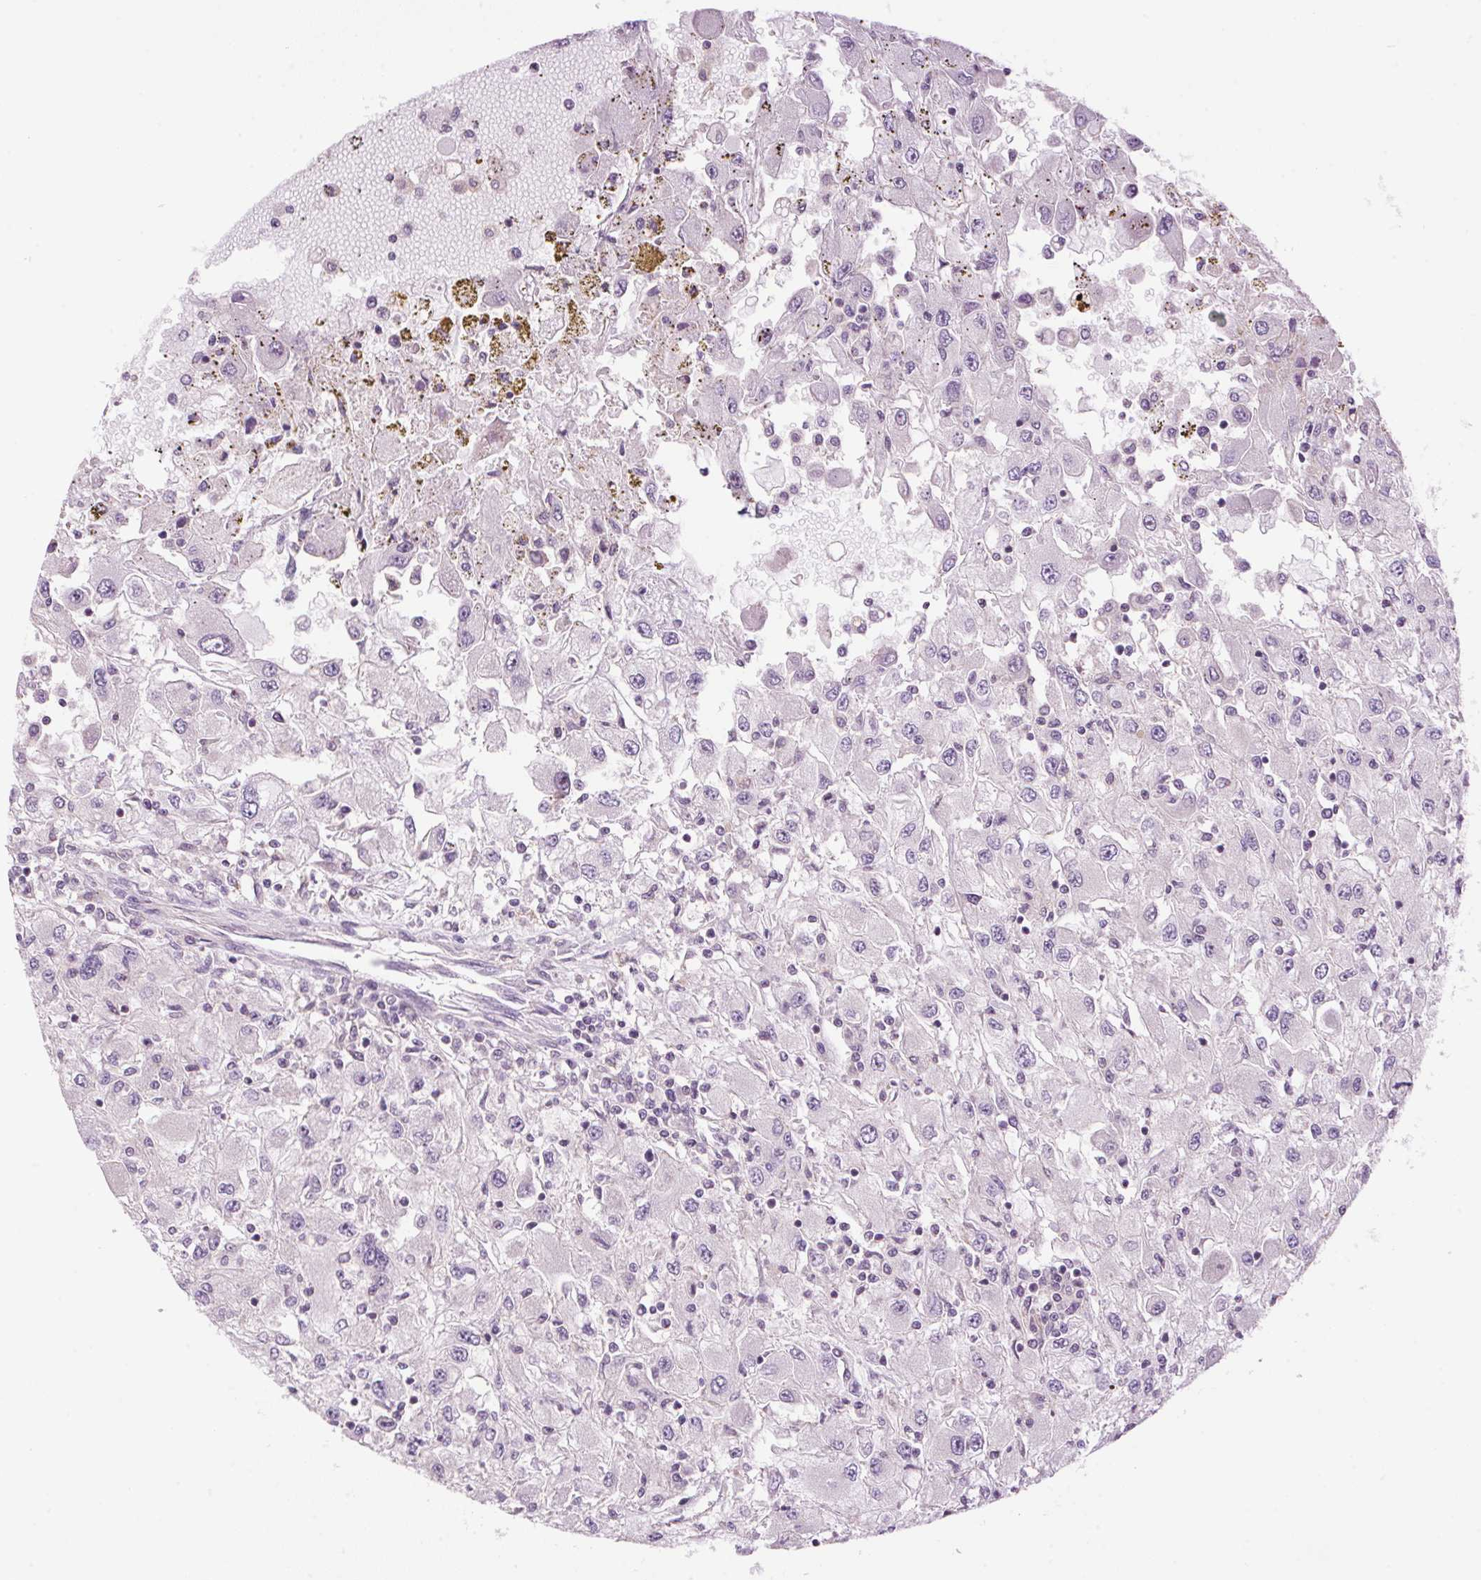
{"staining": {"intensity": "negative", "quantity": "none", "location": "none"}, "tissue": "renal cancer", "cell_type": "Tumor cells", "image_type": "cancer", "snomed": [{"axis": "morphology", "description": "Adenocarcinoma, NOS"}, {"axis": "topography", "description": "Kidney"}], "caption": "Tumor cells show no significant protein staining in renal cancer.", "gene": "SMIM13", "patient": {"sex": "female", "age": 67}}